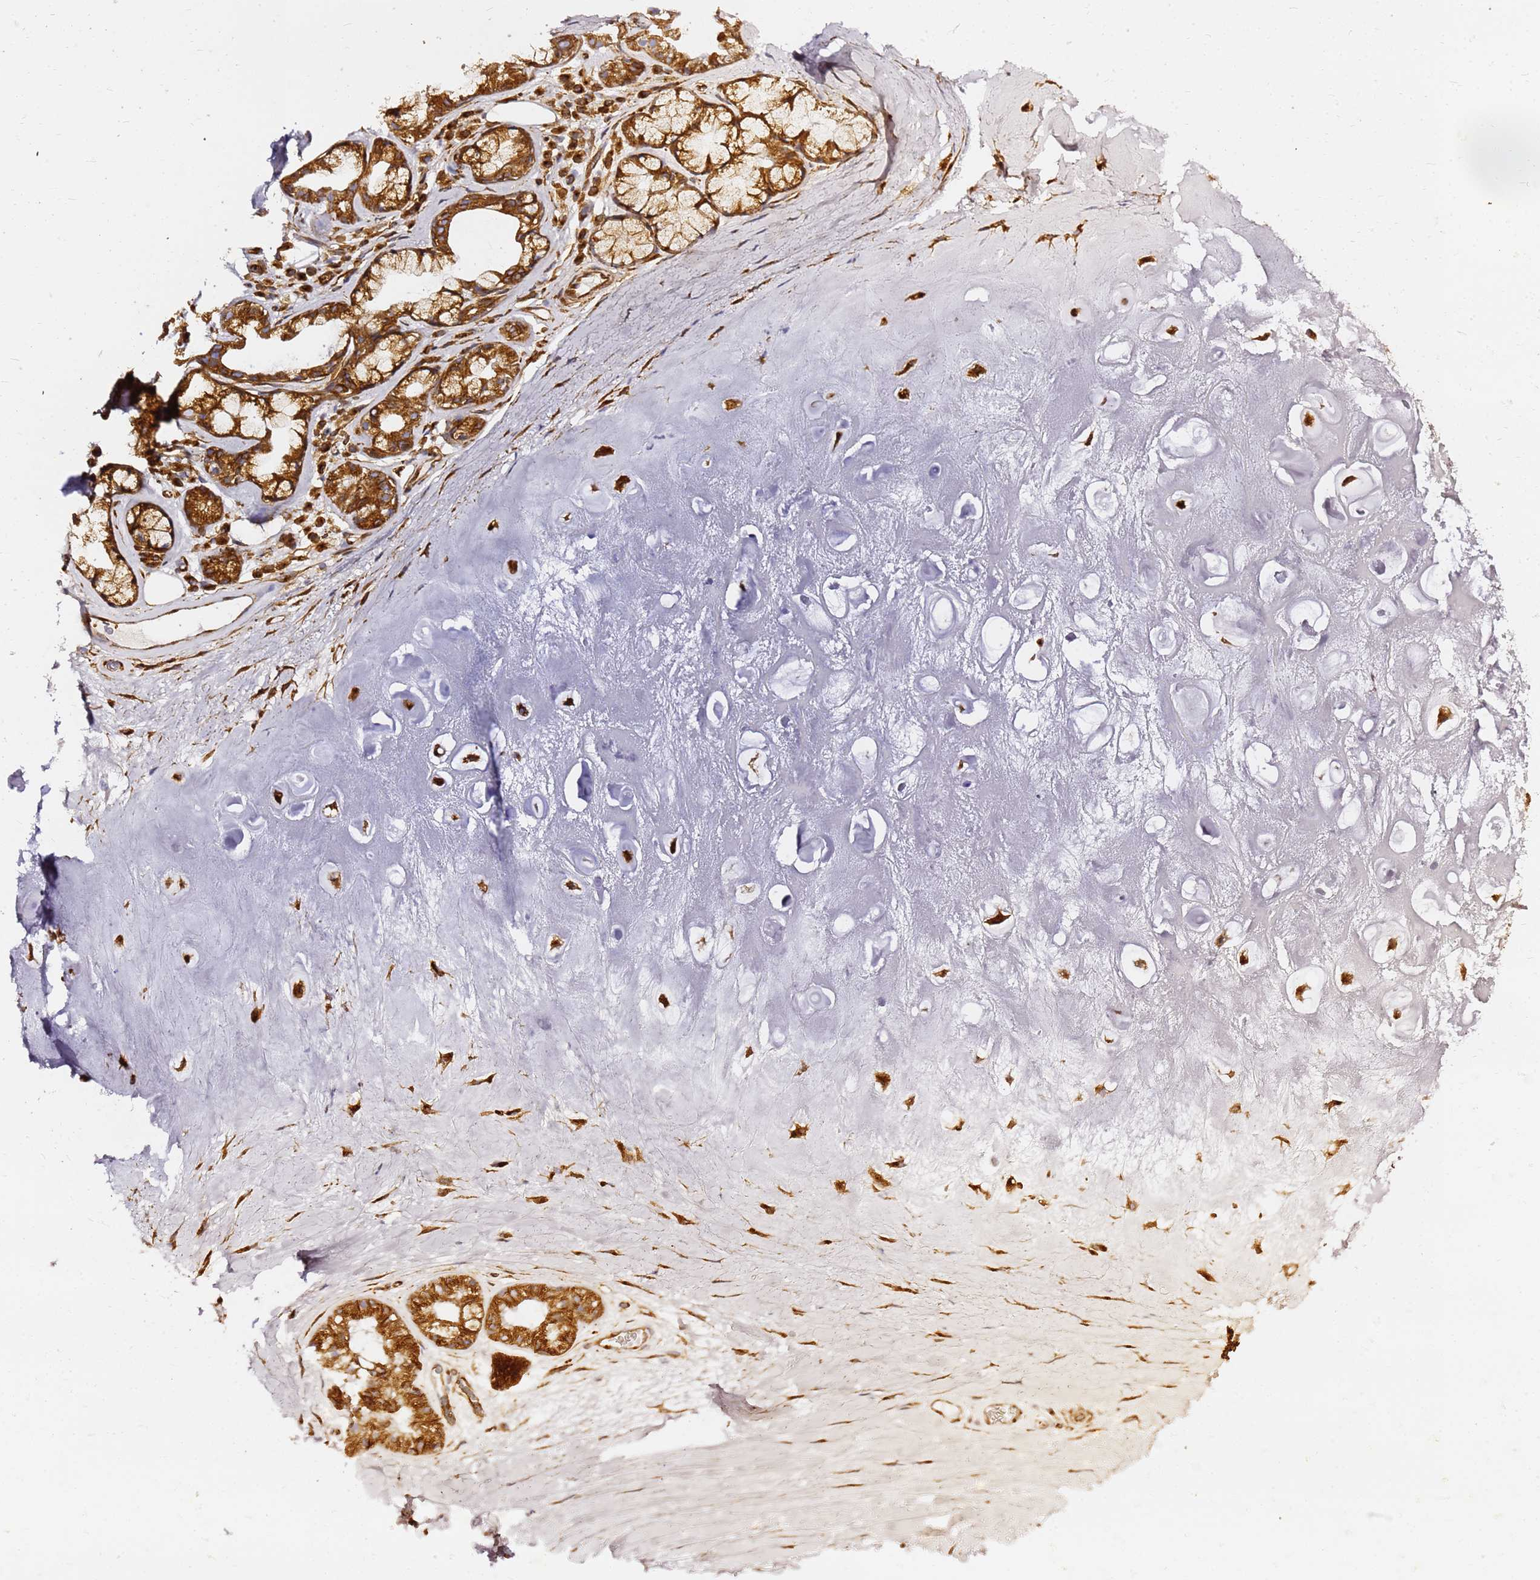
{"staining": {"intensity": "strong", "quantity": ">75%", "location": "cytoplasmic/membranous,nuclear"}, "tissue": "adipose tissue", "cell_type": "Adipocytes", "image_type": "normal", "snomed": [{"axis": "morphology", "description": "Normal tissue, NOS"}, {"axis": "topography", "description": "Cartilage tissue"}], "caption": "The photomicrograph exhibits immunohistochemical staining of normal adipose tissue. There is strong cytoplasmic/membranous,nuclear staining is present in about >75% of adipocytes.", "gene": "TUBA8", "patient": {"sex": "male", "age": 81}}